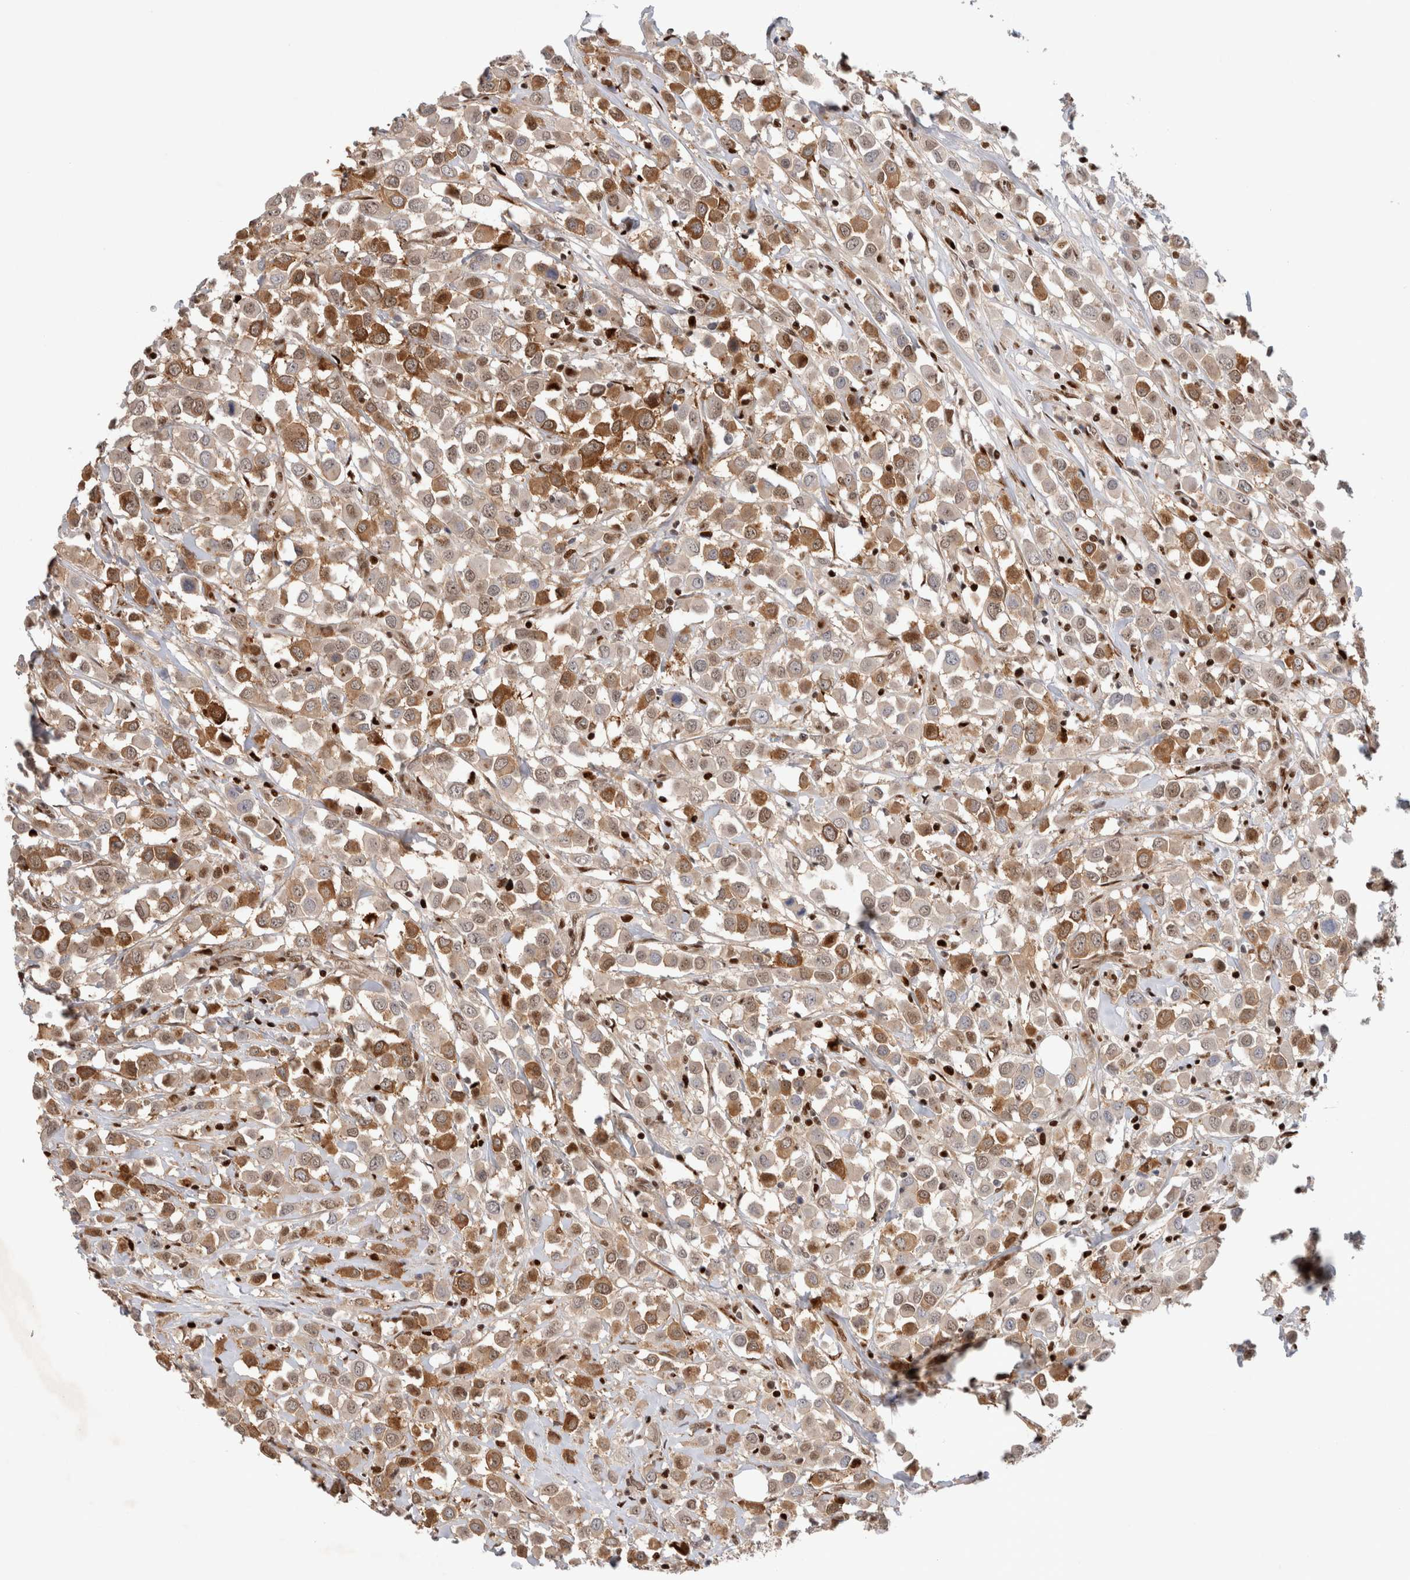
{"staining": {"intensity": "moderate", "quantity": ">75%", "location": "cytoplasmic/membranous,nuclear"}, "tissue": "breast cancer", "cell_type": "Tumor cells", "image_type": "cancer", "snomed": [{"axis": "morphology", "description": "Duct carcinoma"}, {"axis": "topography", "description": "Breast"}], "caption": "A micrograph of breast cancer stained for a protein shows moderate cytoplasmic/membranous and nuclear brown staining in tumor cells.", "gene": "TCF4", "patient": {"sex": "female", "age": 61}}